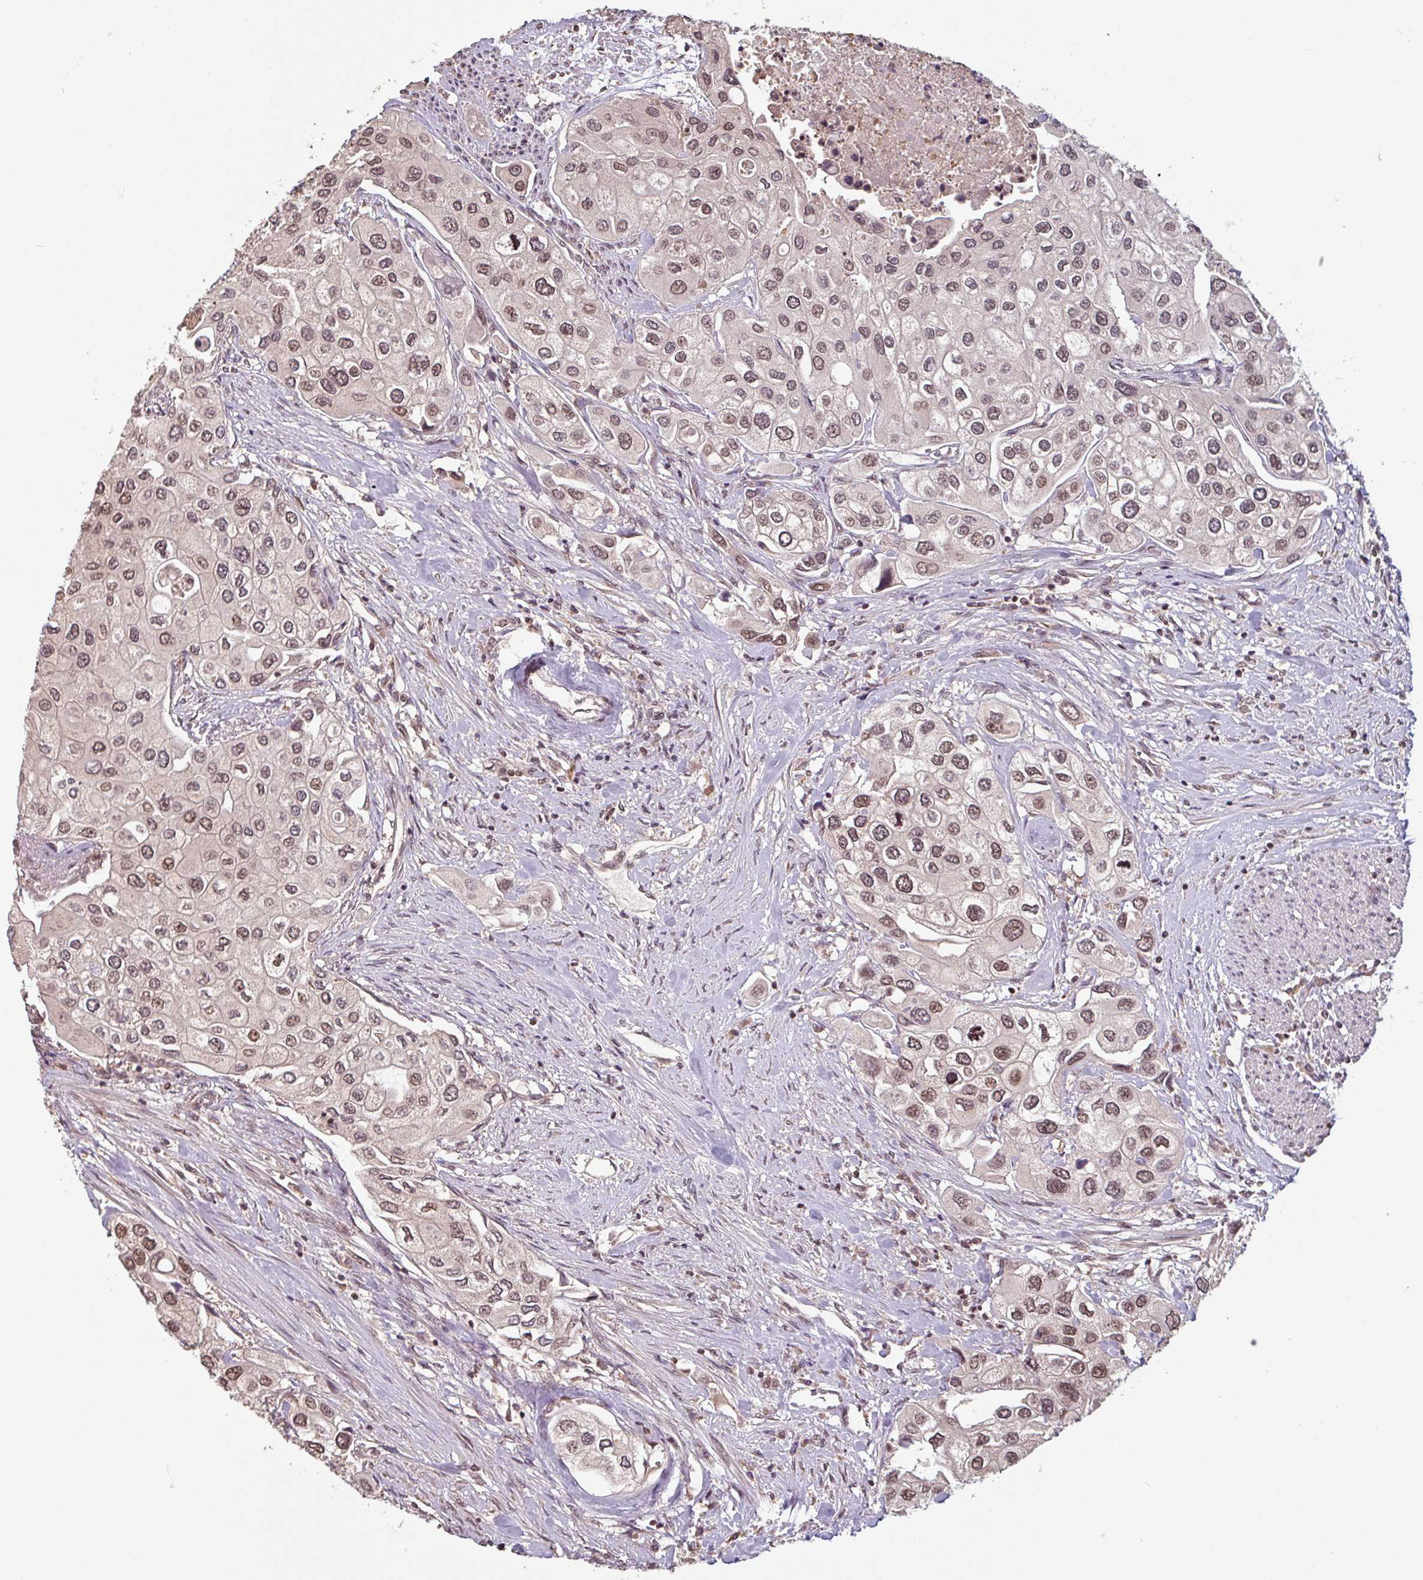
{"staining": {"intensity": "moderate", "quantity": ">75%", "location": "nuclear"}, "tissue": "urothelial cancer", "cell_type": "Tumor cells", "image_type": "cancer", "snomed": [{"axis": "morphology", "description": "Urothelial carcinoma, High grade"}, {"axis": "topography", "description": "Urinary bladder"}], "caption": "Human urothelial cancer stained with a brown dye demonstrates moderate nuclear positive staining in approximately >75% of tumor cells.", "gene": "DR1", "patient": {"sex": "male", "age": 64}}